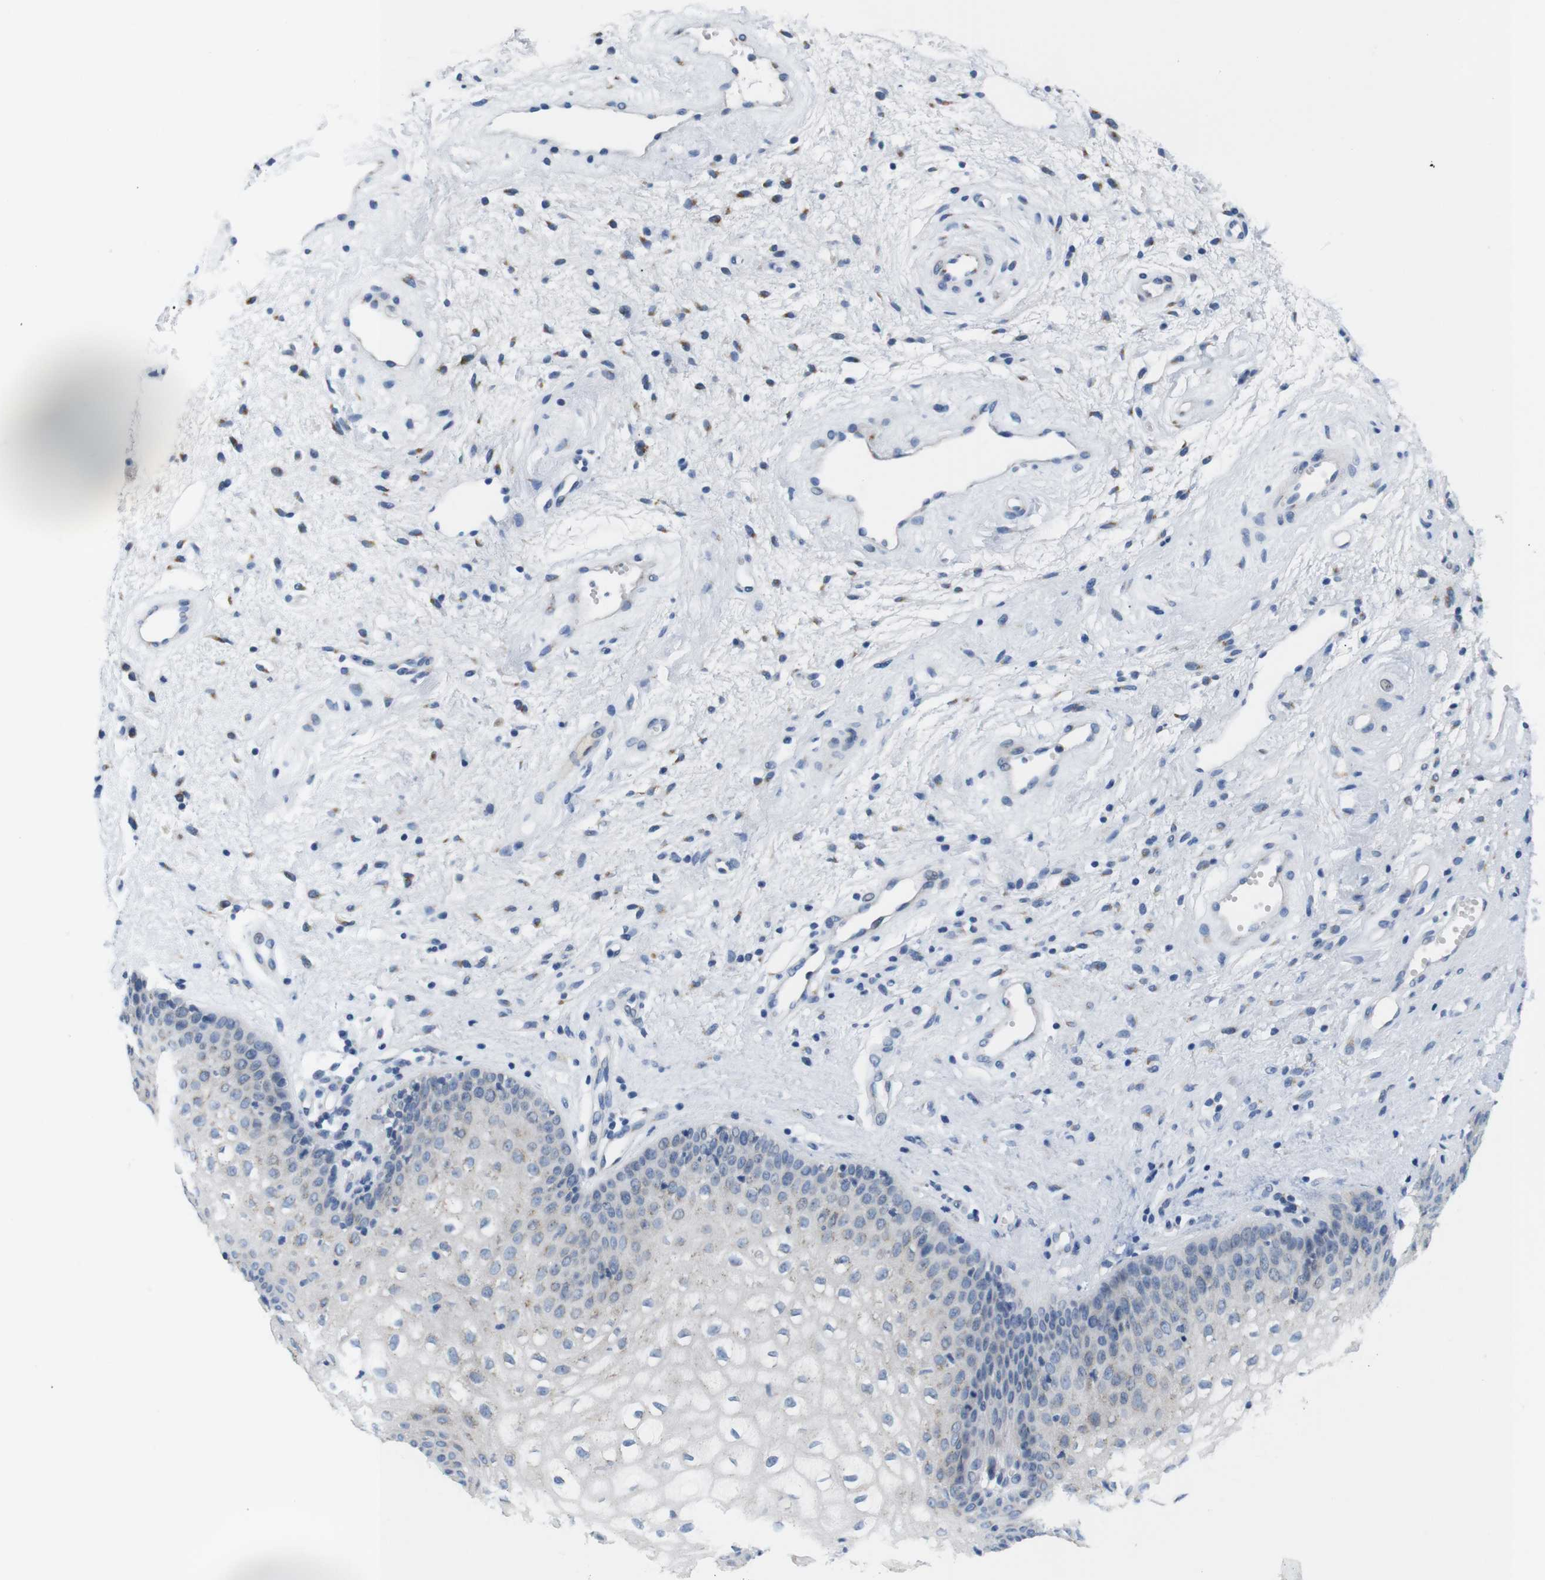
{"staining": {"intensity": "weak", "quantity": "25%-75%", "location": "cytoplasmic/membranous"}, "tissue": "vagina", "cell_type": "Squamous epithelial cells", "image_type": "normal", "snomed": [{"axis": "morphology", "description": "Normal tissue, NOS"}, {"axis": "topography", "description": "Vagina"}], "caption": "This is a photomicrograph of immunohistochemistry staining of unremarkable vagina, which shows weak staining in the cytoplasmic/membranous of squamous epithelial cells.", "gene": "GOLGA2", "patient": {"sex": "female", "age": 34}}